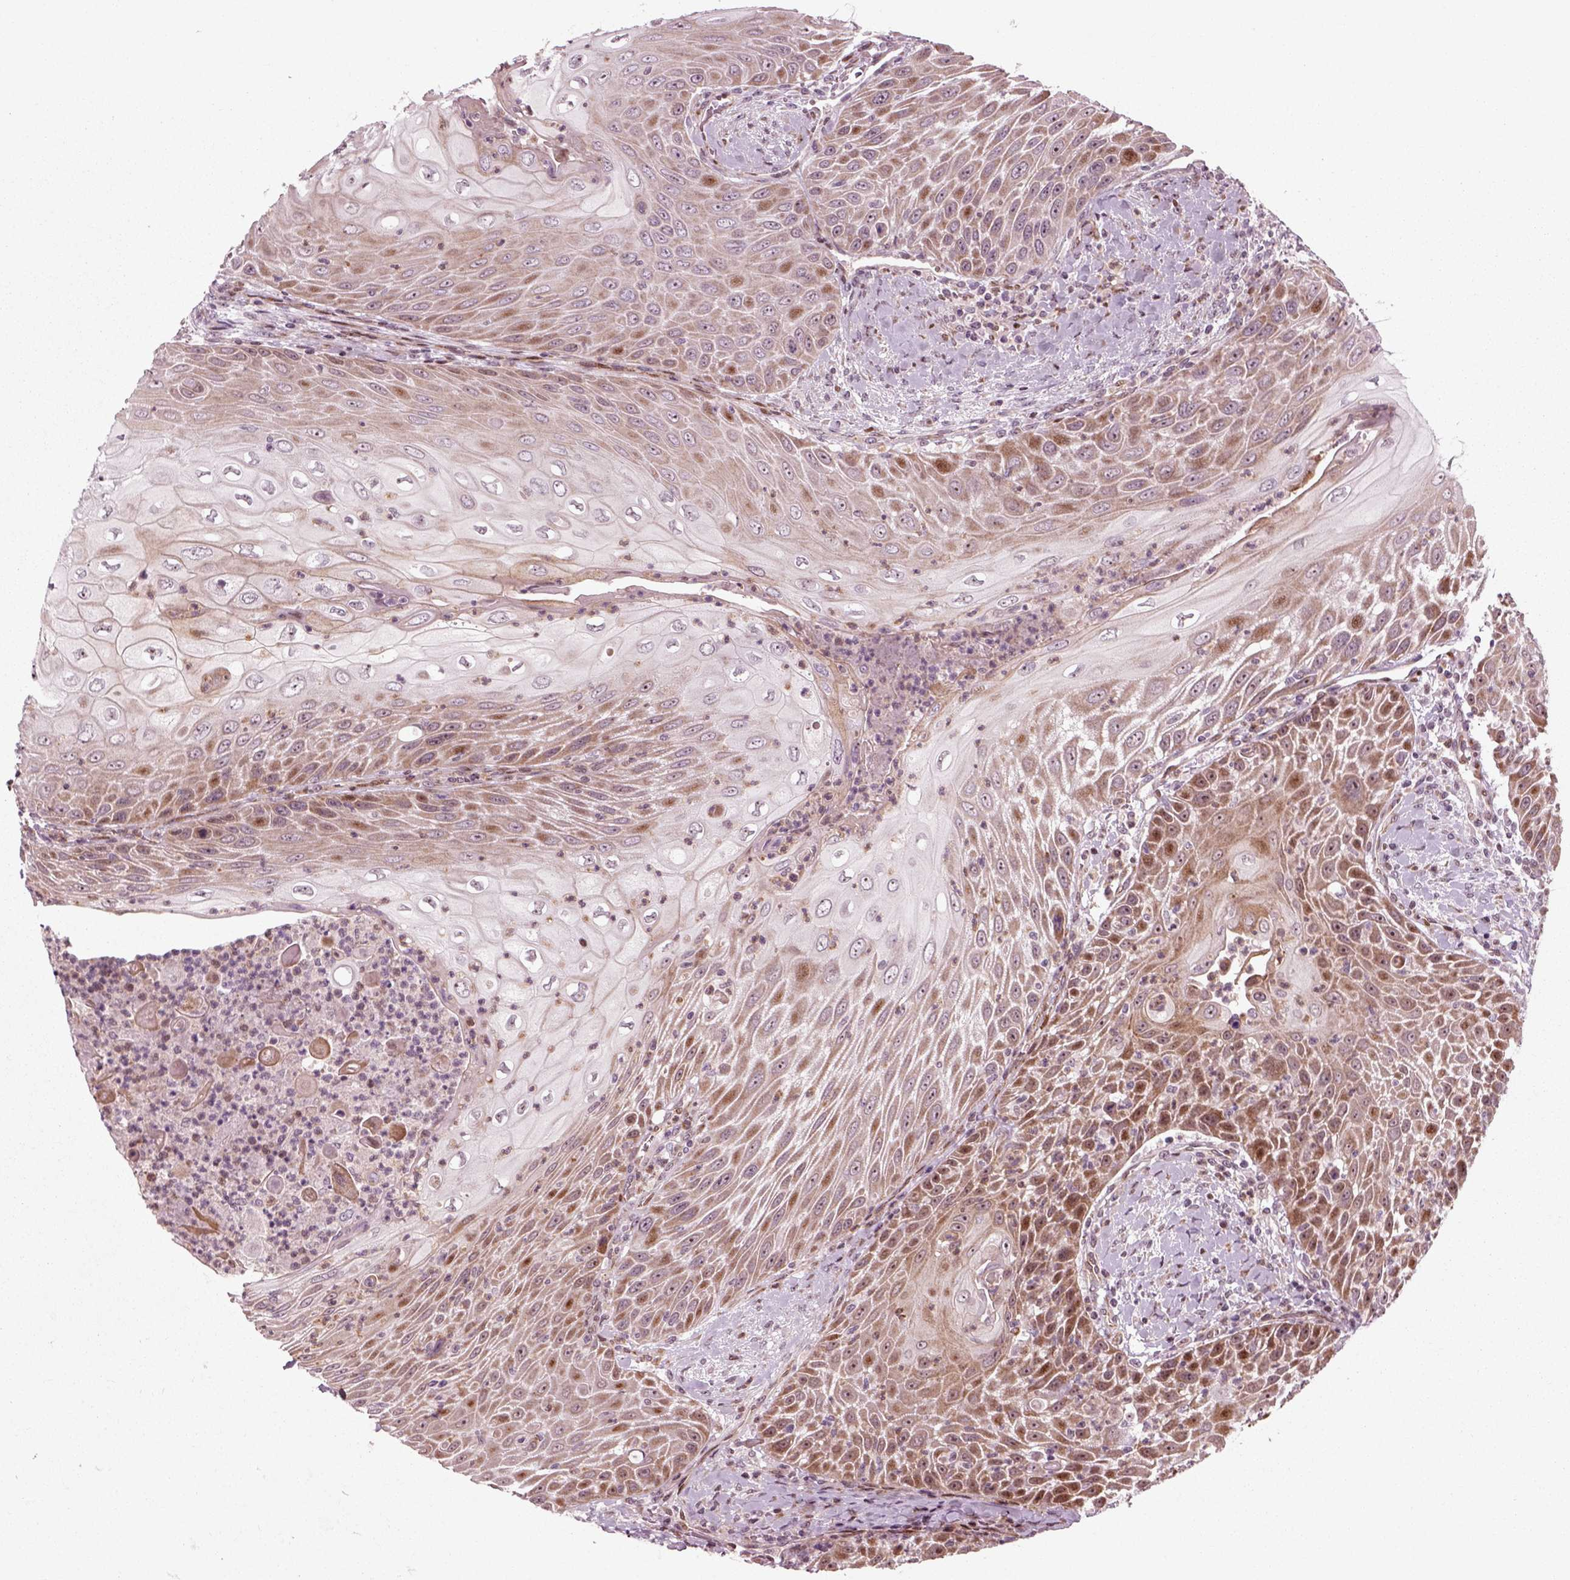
{"staining": {"intensity": "moderate", "quantity": ">75%", "location": "cytoplasmic/membranous,nuclear"}, "tissue": "head and neck cancer", "cell_type": "Tumor cells", "image_type": "cancer", "snomed": [{"axis": "morphology", "description": "Squamous cell carcinoma, NOS"}, {"axis": "topography", "description": "Head-Neck"}], "caption": "Immunohistochemistry (IHC) of human head and neck squamous cell carcinoma shows medium levels of moderate cytoplasmic/membranous and nuclear positivity in approximately >75% of tumor cells.", "gene": "CDC14A", "patient": {"sex": "male", "age": 69}}